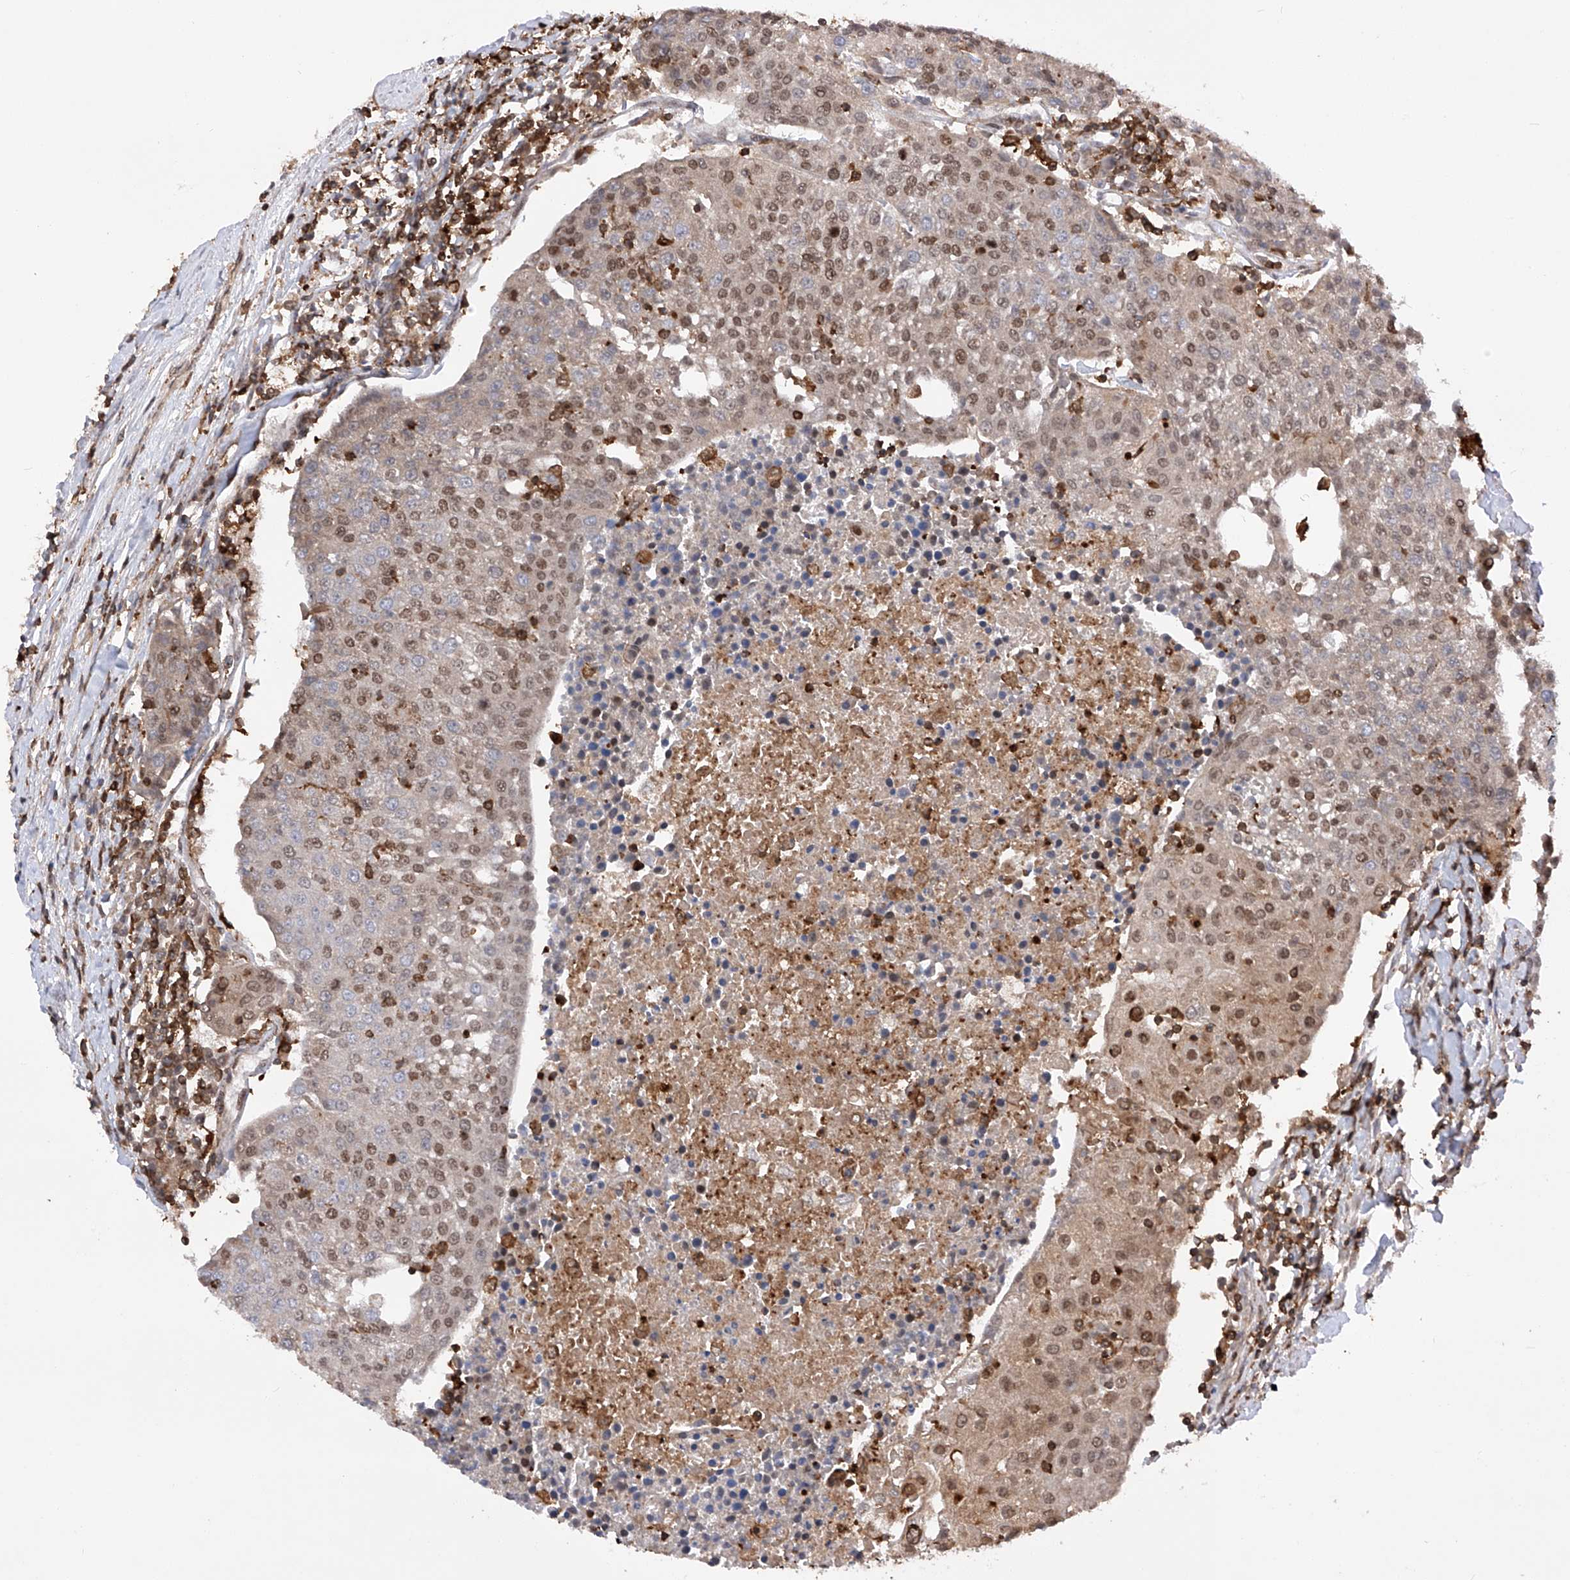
{"staining": {"intensity": "moderate", "quantity": "25%-75%", "location": "nuclear"}, "tissue": "urothelial cancer", "cell_type": "Tumor cells", "image_type": "cancer", "snomed": [{"axis": "morphology", "description": "Urothelial carcinoma, High grade"}, {"axis": "topography", "description": "Urinary bladder"}], "caption": "Brown immunohistochemical staining in high-grade urothelial carcinoma shows moderate nuclear expression in about 25%-75% of tumor cells.", "gene": "ZNF280D", "patient": {"sex": "female", "age": 85}}